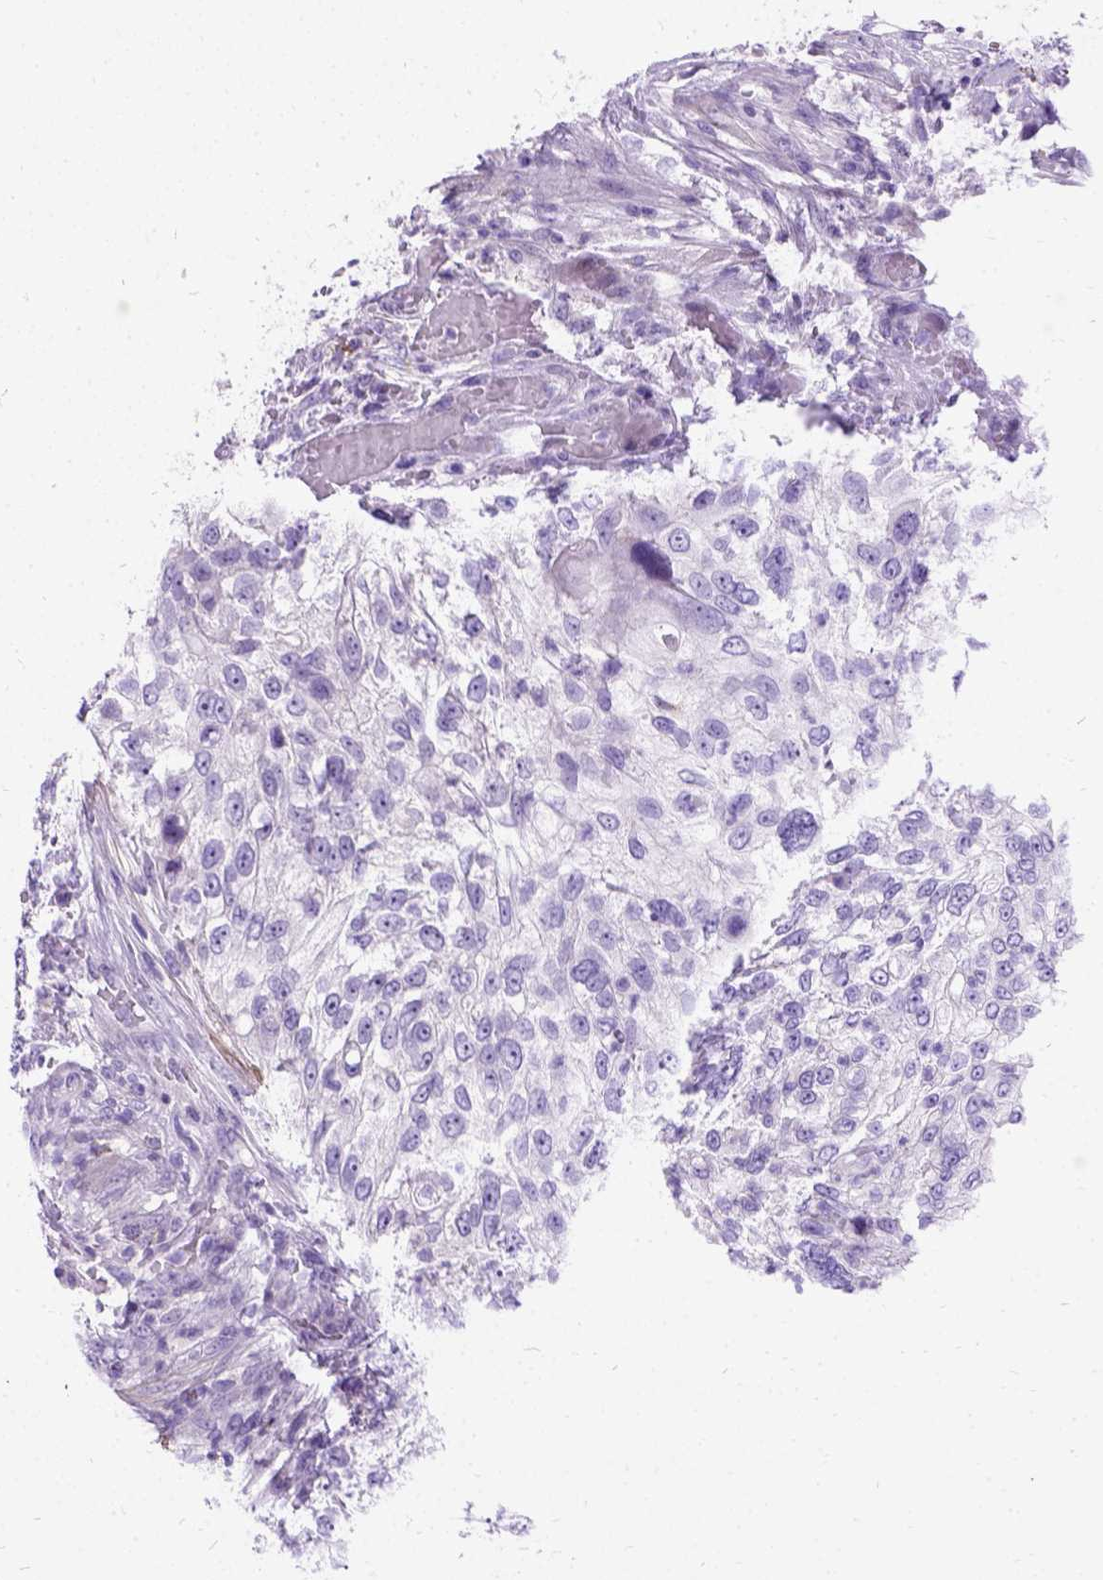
{"staining": {"intensity": "negative", "quantity": "none", "location": "none"}, "tissue": "urothelial cancer", "cell_type": "Tumor cells", "image_type": "cancer", "snomed": [{"axis": "morphology", "description": "Urothelial carcinoma, High grade"}, {"axis": "topography", "description": "Urinary bladder"}], "caption": "Immunohistochemical staining of human high-grade urothelial carcinoma shows no significant expression in tumor cells.", "gene": "PRG2", "patient": {"sex": "female", "age": 60}}